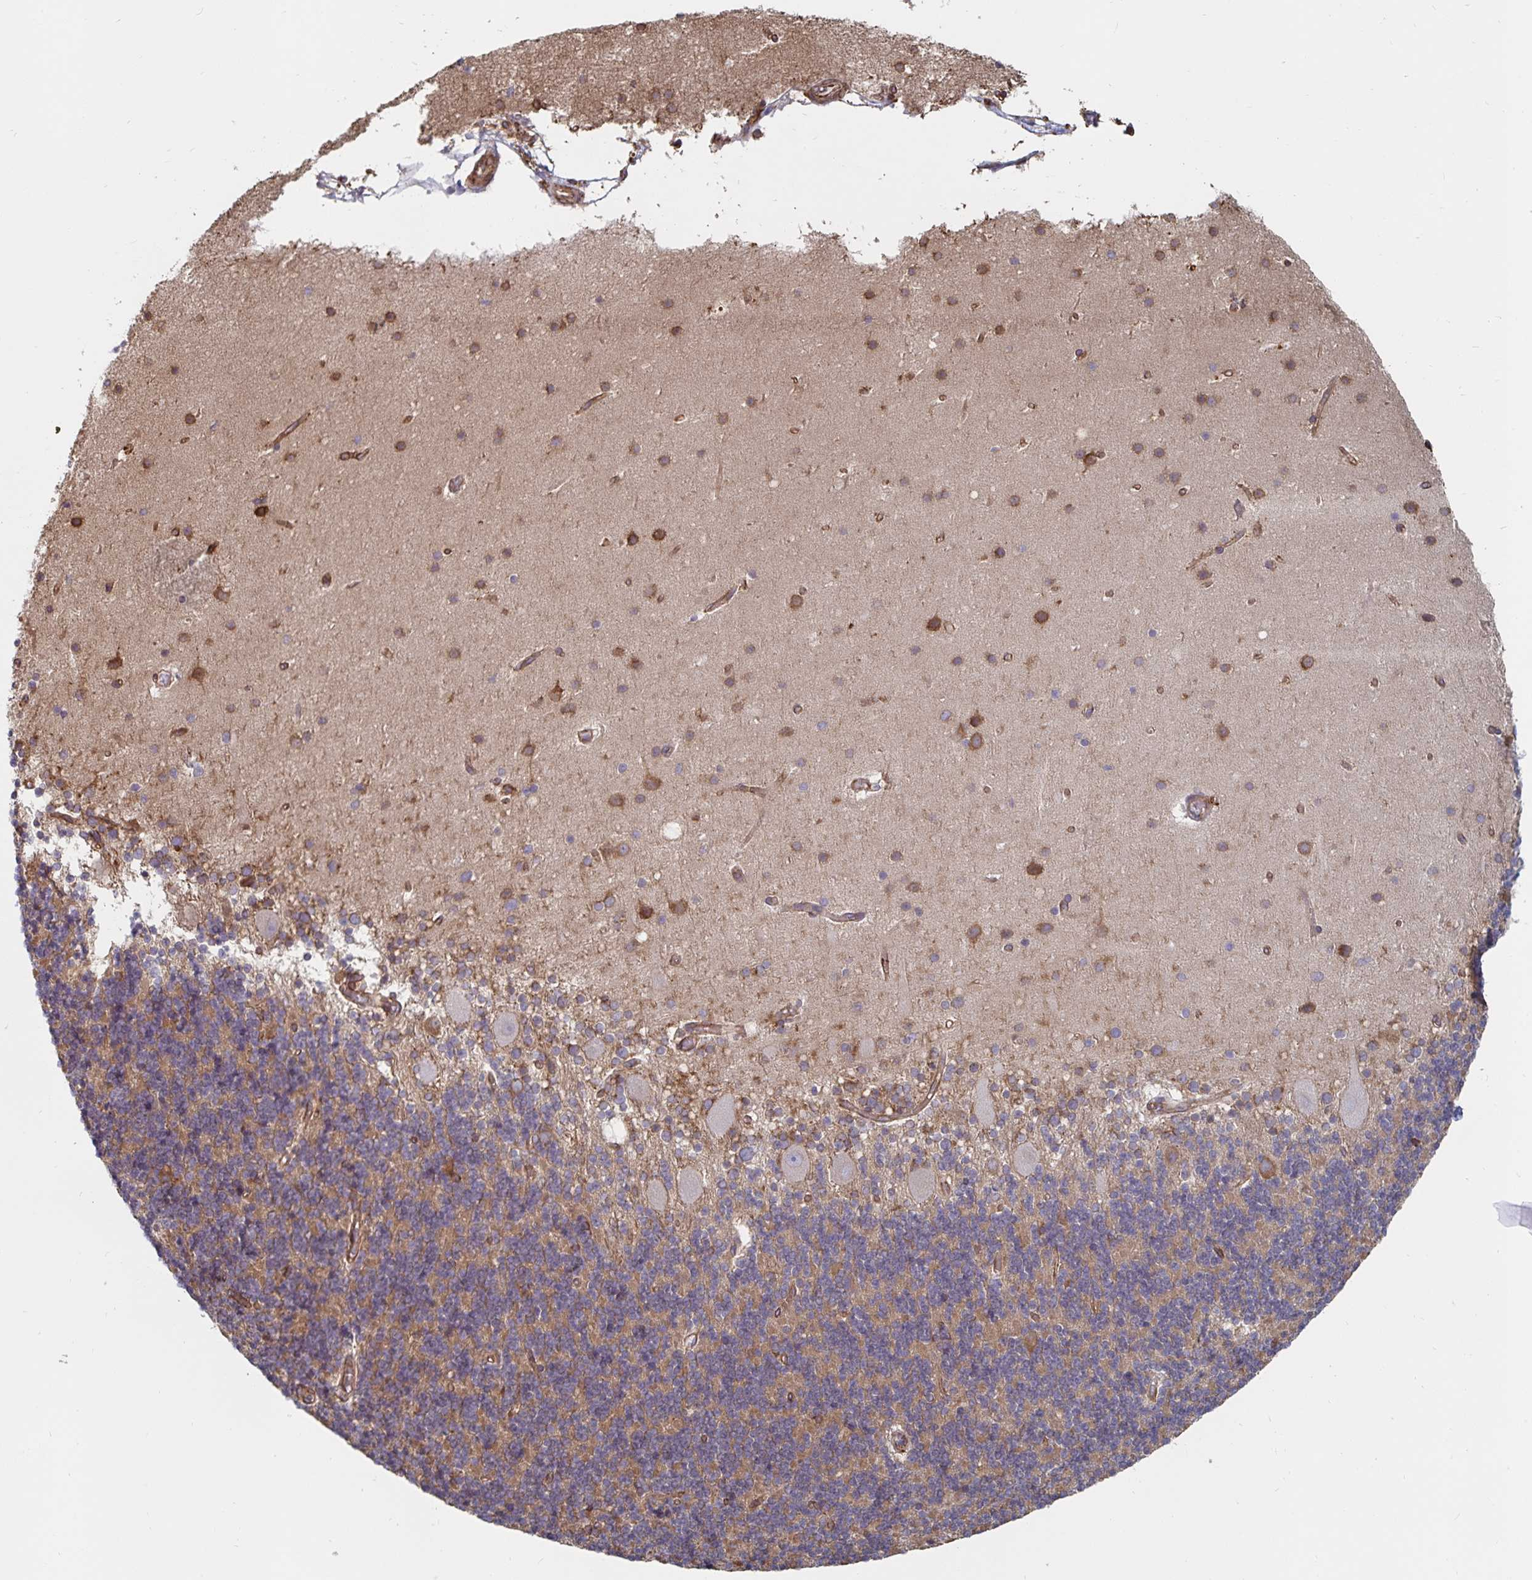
{"staining": {"intensity": "weak", "quantity": "25%-75%", "location": "cytoplasmic/membranous"}, "tissue": "cerebellum", "cell_type": "Cells in granular layer", "image_type": "normal", "snomed": [{"axis": "morphology", "description": "Normal tissue, NOS"}, {"axis": "topography", "description": "Cerebellum"}], "caption": "Immunohistochemical staining of benign human cerebellum shows weak cytoplasmic/membranous protein staining in approximately 25%-75% of cells in granular layer. Nuclei are stained in blue.", "gene": "BCAP29", "patient": {"sex": "male", "age": 70}}